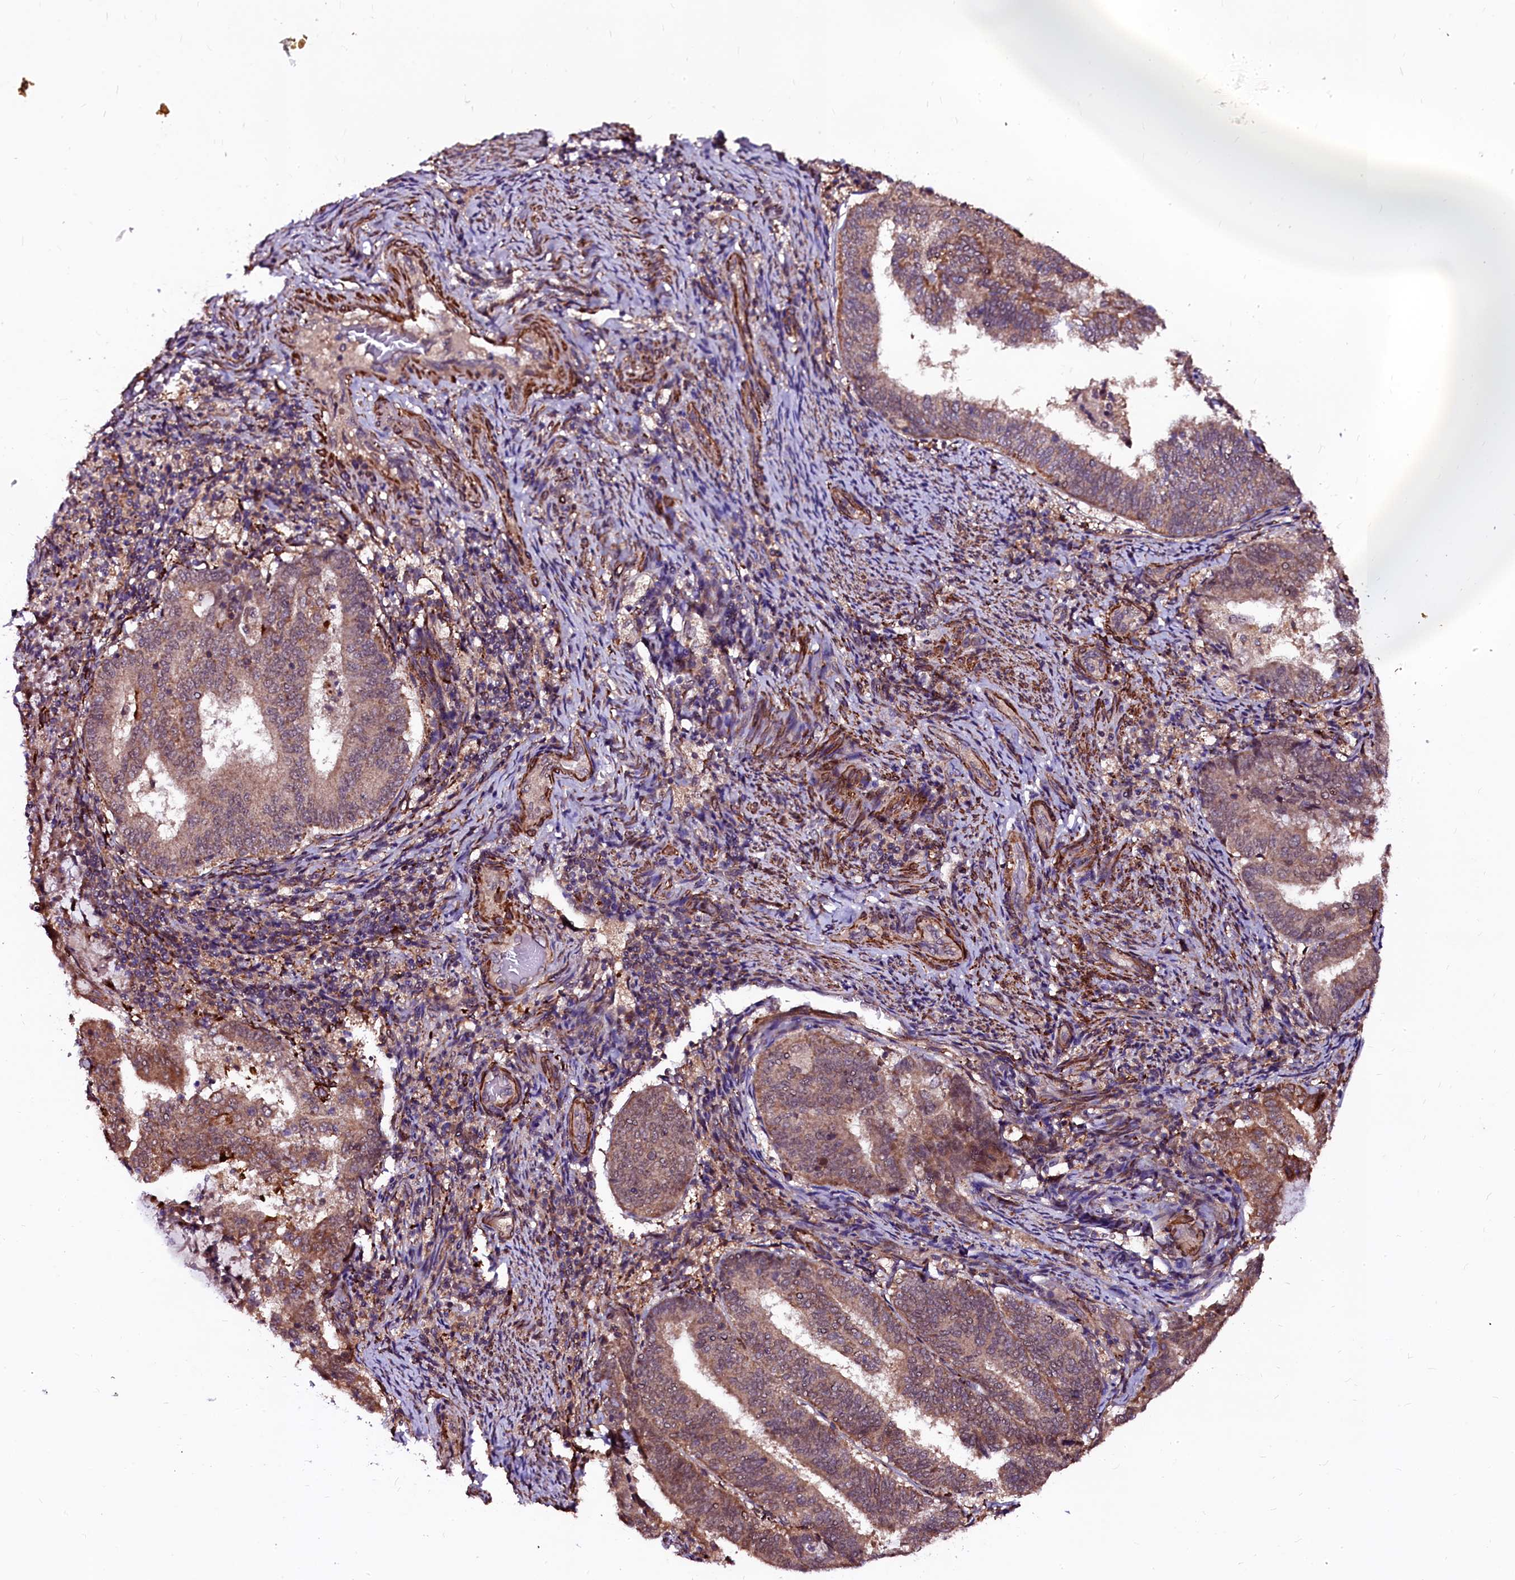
{"staining": {"intensity": "moderate", "quantity": ">75%", "location": "cytoplasmic/membranous"}, "tissue": "endometrial cancer", "cell_type": "Tumor cells", "image_type": "cancer", "snomed": [{"axis": "morphology", "description": "Adenocarcinoma, NOS"}, {"axis": "topography", "description": "Endometrium"}], "caption": "The histopathology image reveals staining of endometrial adenocarcinoma, revealing moderate cytoplasmic/membranous protein expression (brown color) within tumor cells. The staining was performed using DAB (3,3'-diaminobenzidine) to visualize the protein expression in brown, while the nuclei were stained in blue with hematoxylin (Magnification: 20x).", "gene": "N4BP1", "patient": {"sex": "female", "age": 80}}